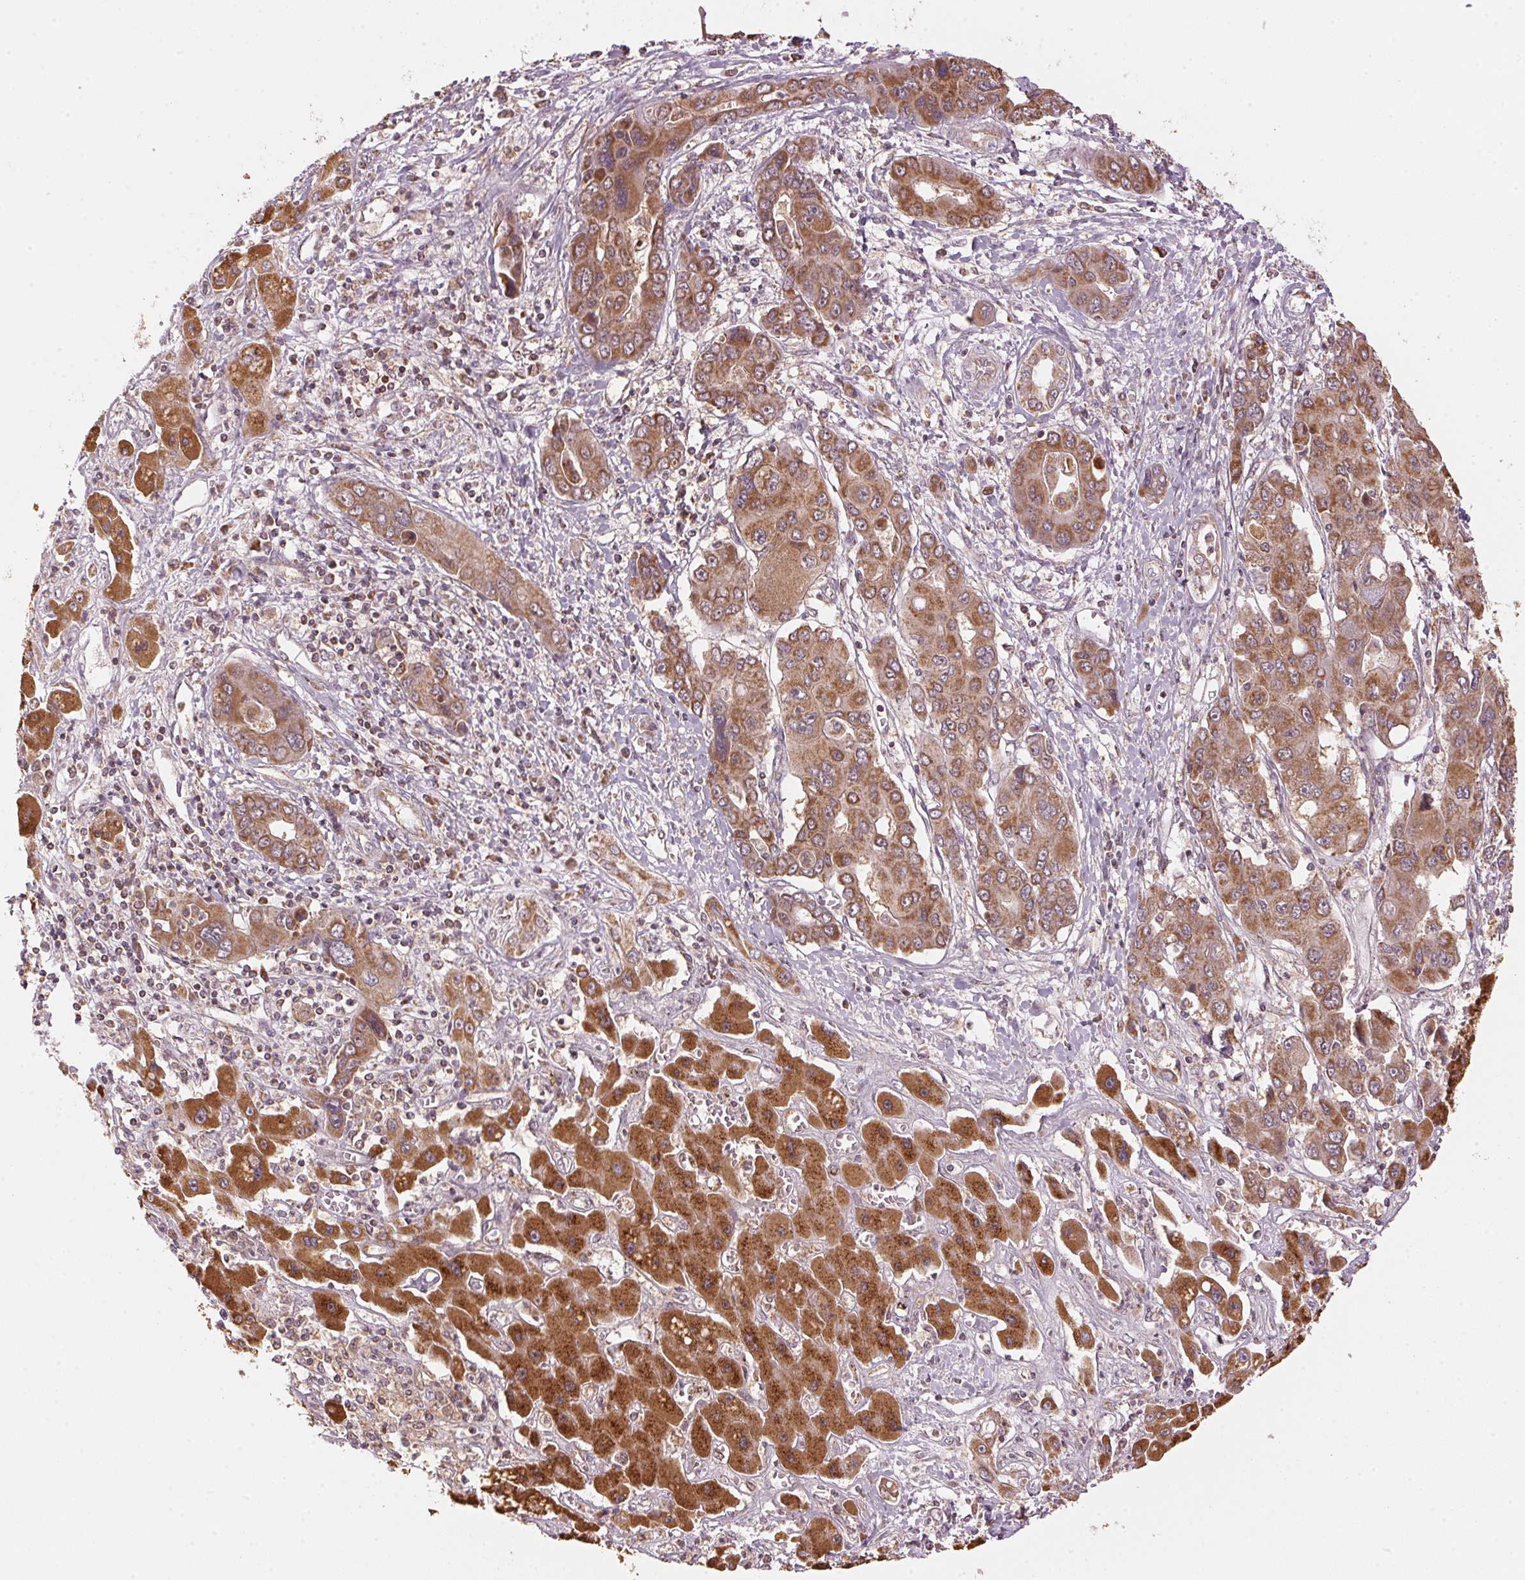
{"staining": {"intensity": "moderate", "quantity": ">75%", "location": "cytoplasmic/membranous"}, "tissue": "liver cancer", "cell_type": "Tumor cells", "image_type": "cancer", "snomed": [{"axis": "morphology", "description": "Cholangiocarcinoma"}, {"axis": "topography", "description": "Liver"}], "caption": "Human cholangiocarcinoma (liver) stained with a protein marker displays moderate staining in tumor cells.", "gene": "ARHGAP6", "patient": {"sex": "male", "age": 67}}